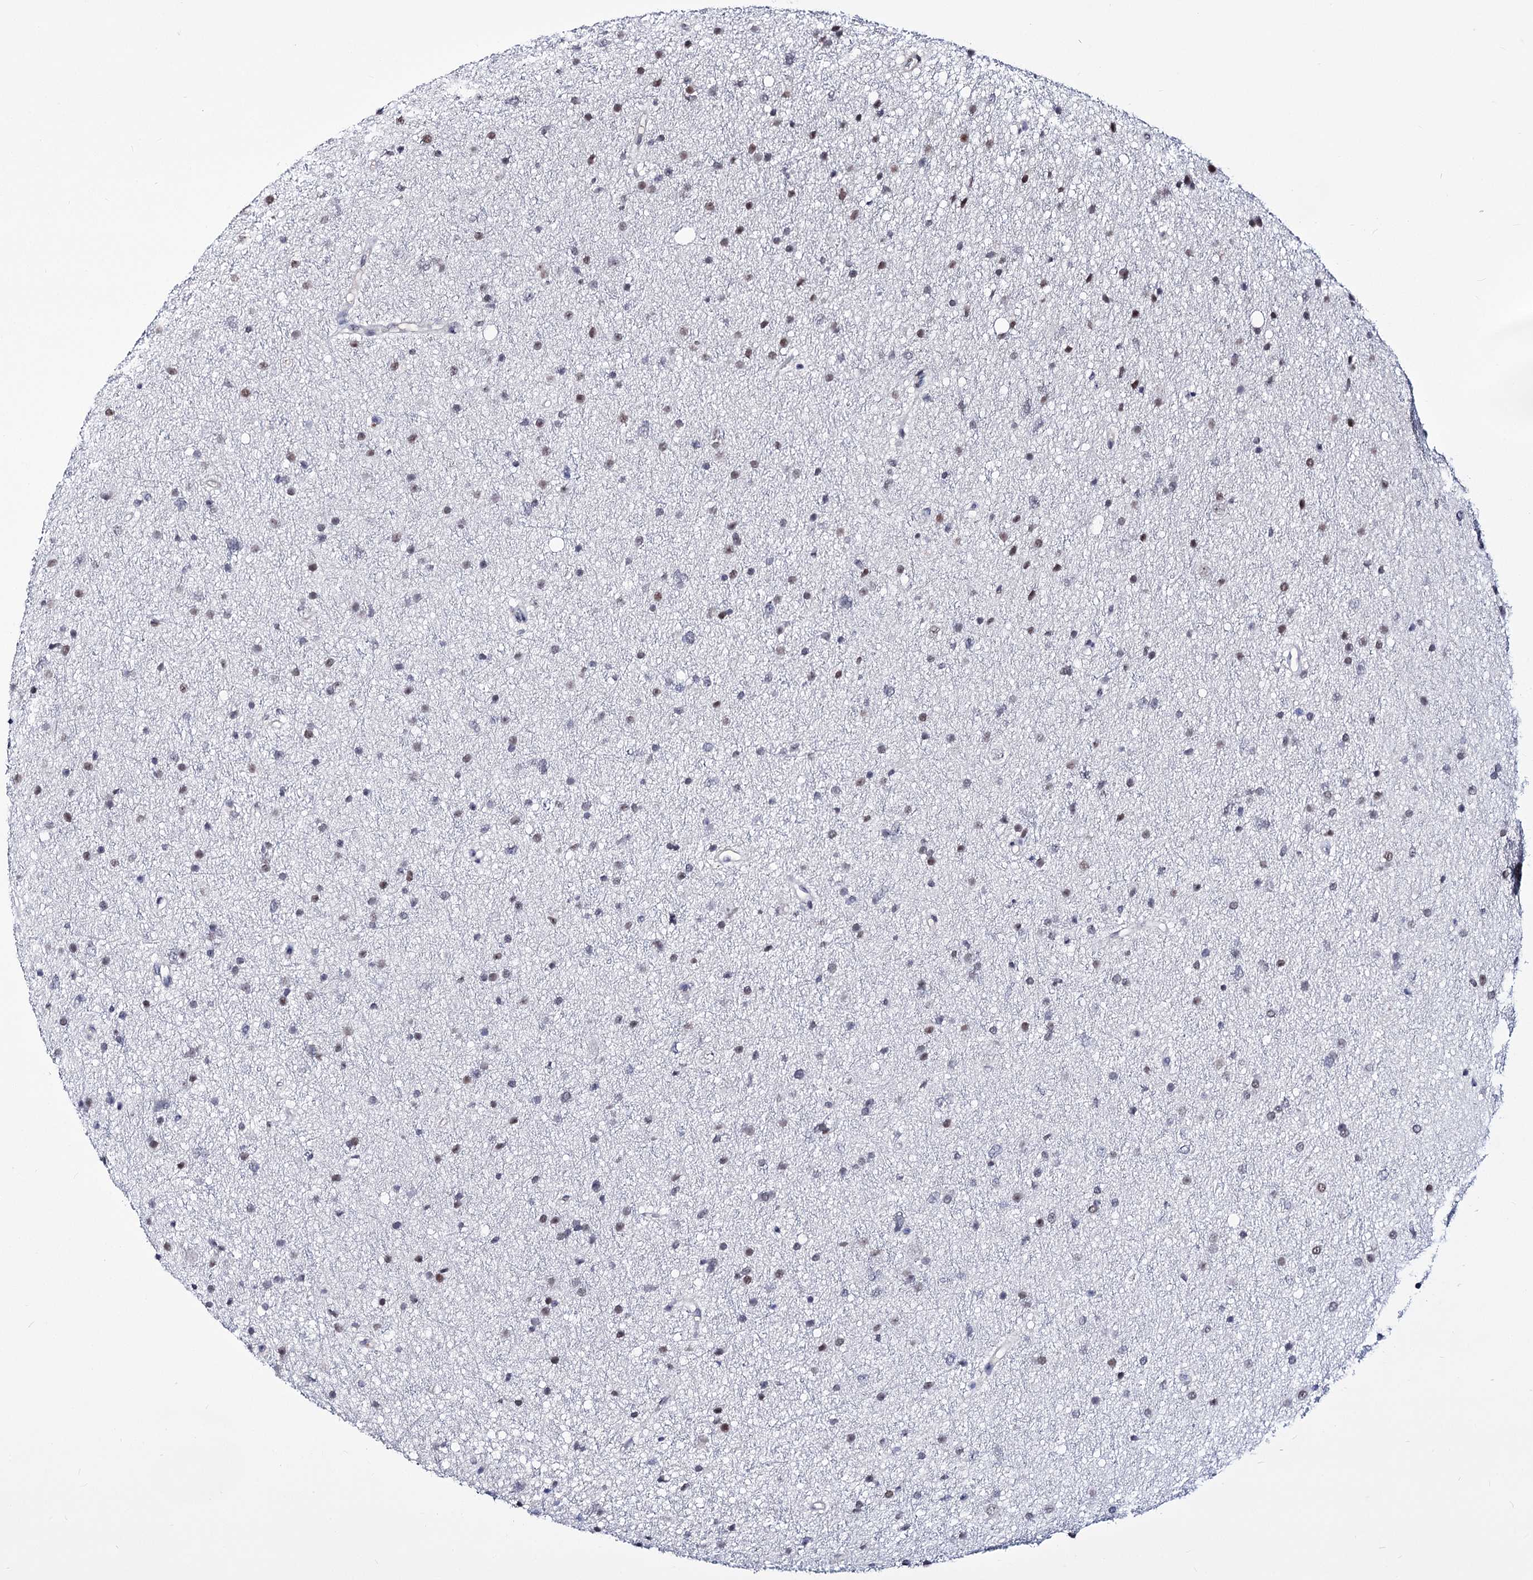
{"staining": {"intensity": "moderate", "quantity": "25%-75%", "location": "nuclear"}, "tissue": "glioma", "cell_type": "Tumor cells", "image_type": "cancer", "snomed": [{"axis": "morphology", "description": "Glioma, malignant, Low grade"}, {"axis": "topography", "description": "Cerebral cortex"}], "caption": "Approximately 25%-75% of tumor cells in glioma display moderate nuclear protein staining as visualized by brown immunohistochemical staining.", "gene": "PPRC1", "patient": {"sex": "female", "age": 39}}